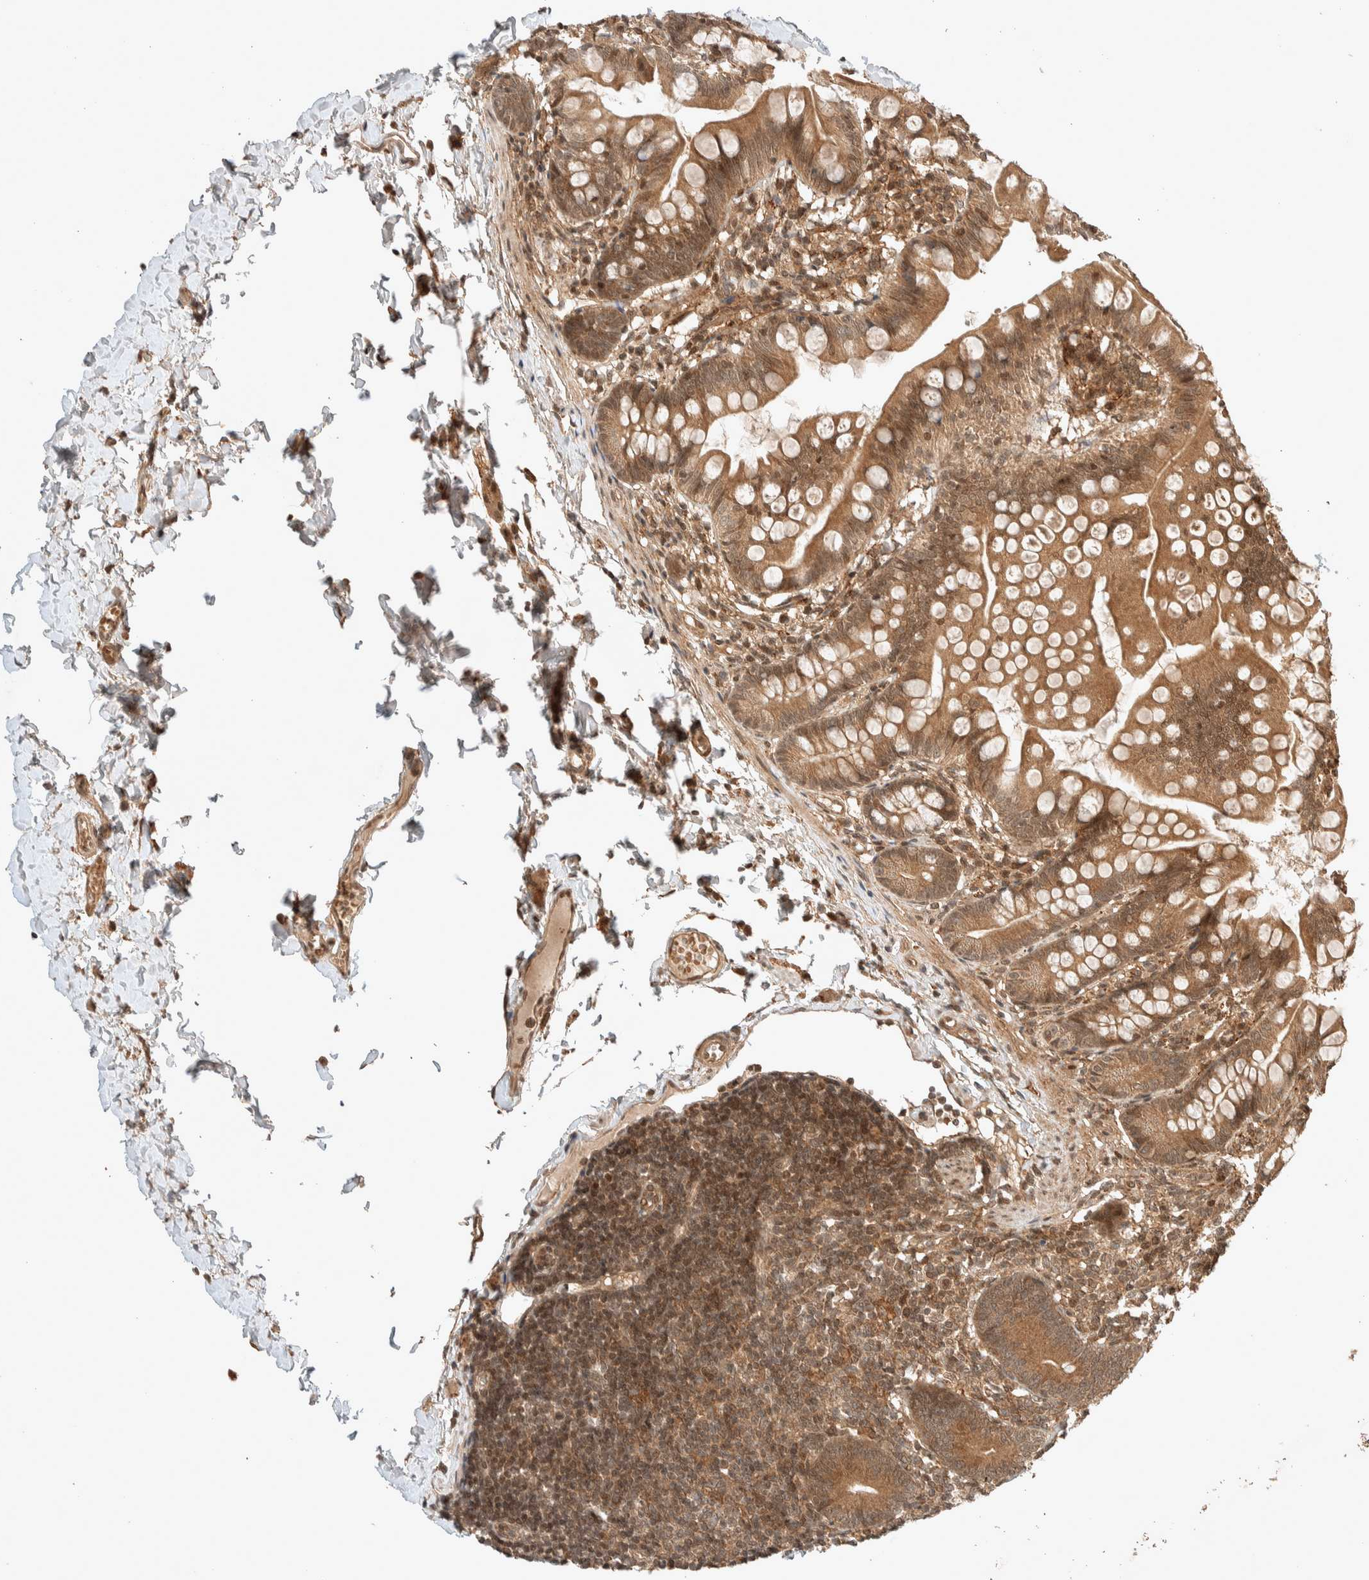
{"staining": {"intensity": "moderate", "quantity": ">75%", "location": "cytoplasmic/membranous,nuclear"}, "tissue": "small intestine", "cell_type": "Glandular cells", "image_type": "normal", "snomed": [{"axis": "morphology", "description": "Normal tissue, NOS"}, {"axis": "topography", "description": "Small intestine"}], "caption": "The micrograph exhibits staining of benign small intestine, revealing moderate cytoplasmic/membranous,nuclear protein positivity (brown color) within glandular cells. (DAB = brown stain, brightfield microscopy at high magnification).", "gene": "THRA", "patient": {"sex": "male", "age": 7}}